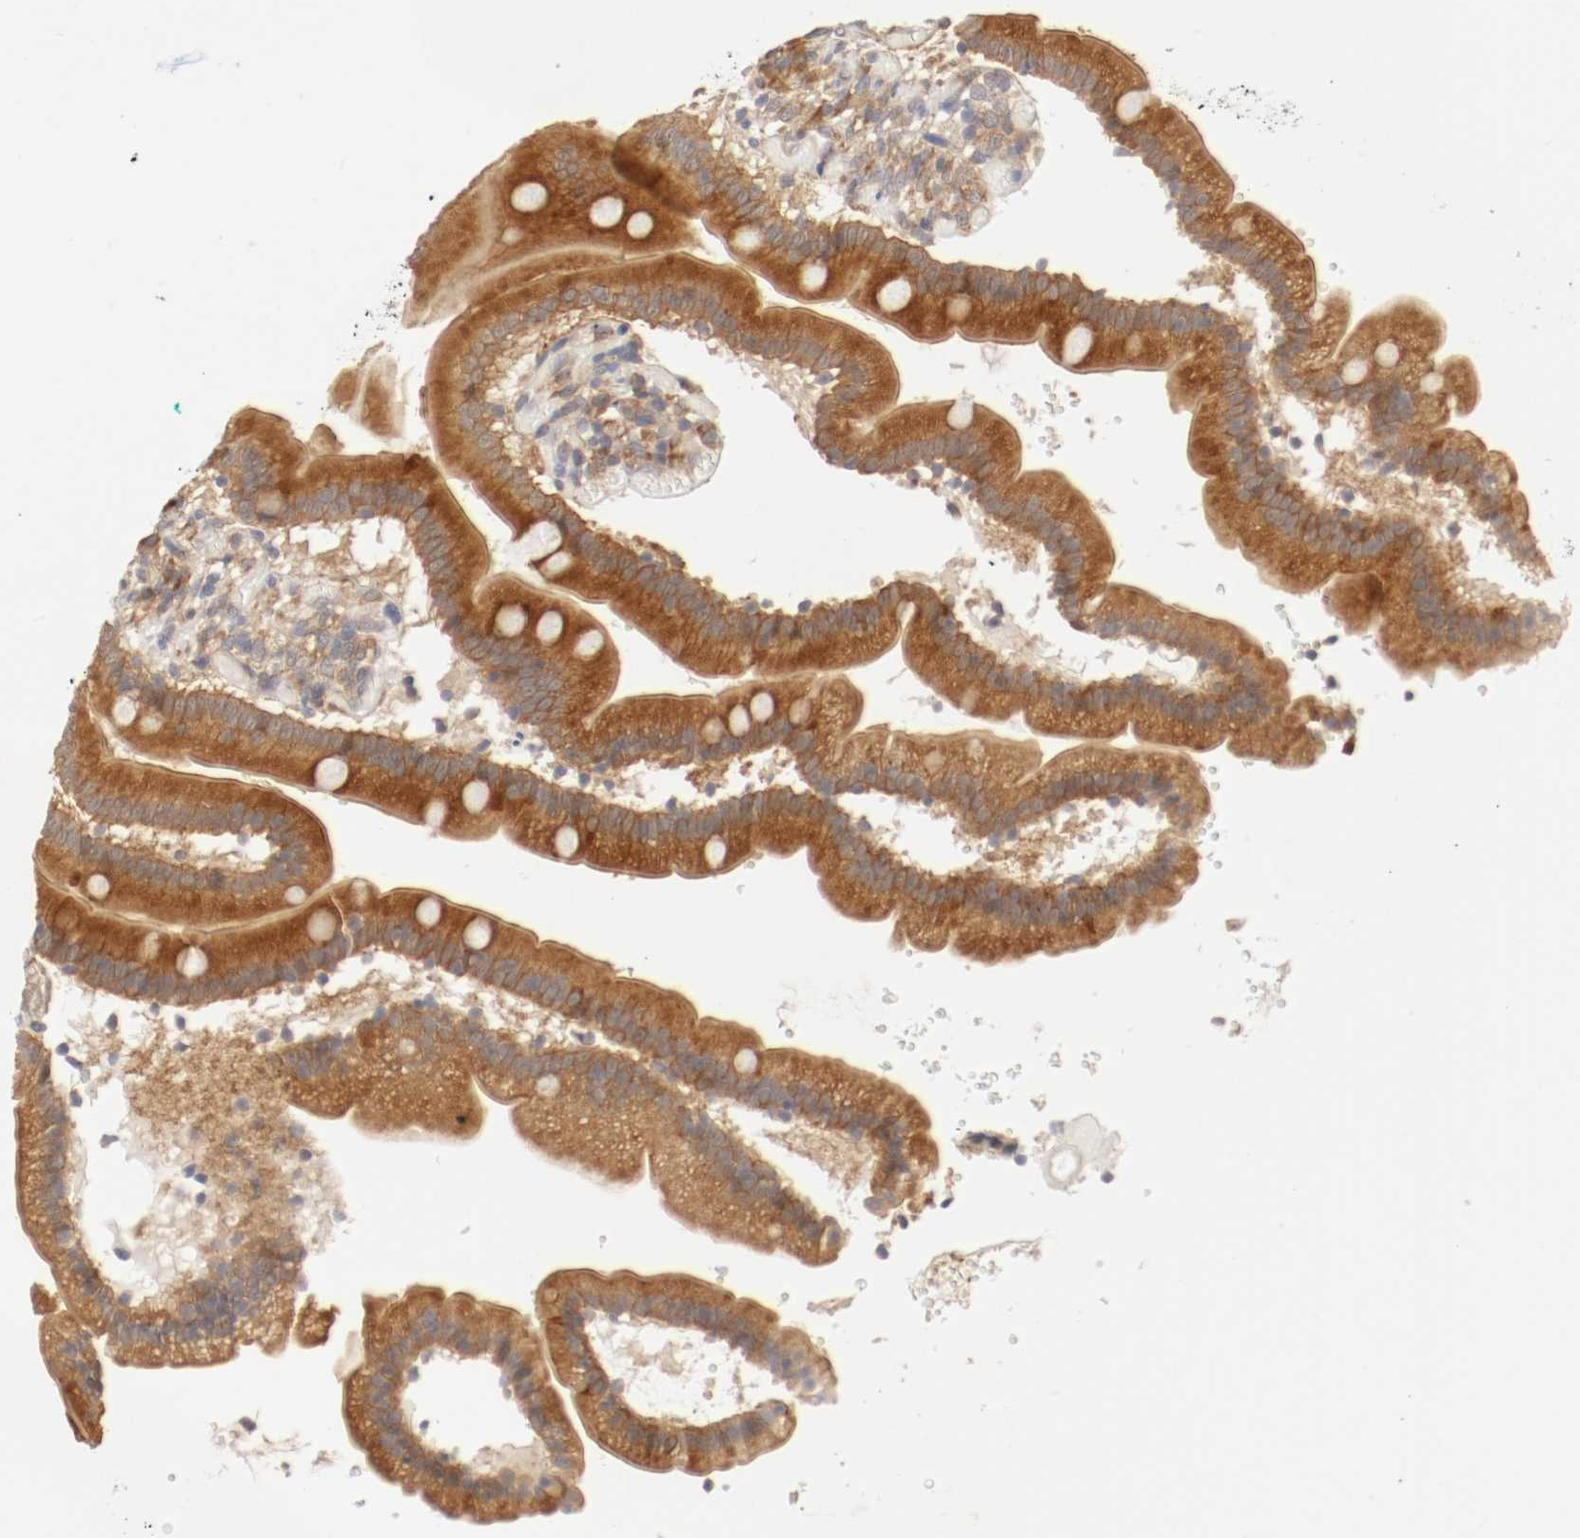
{"staining": {"intensity": "moderate", "quantity": ">75%", "location": "cytoplasmic/membranous"}, "tissue": "duodenum", "cell_type": "Glandular cells", "image_type": "normal", "snomed": [{"axis": "morphology", "description": "Normal tissue, NOS"}, {"axis": "topography", "description": "Duodenum"}], "caption": "Immunohistochemical staining of unremarkable human duodenum exhibits >75% levels of moderate cytoplasmic/membranous protein staining in about >75% of glandular cells.", "gene": "FKBP3", "patient": {"sex": "male", "age": 66}}